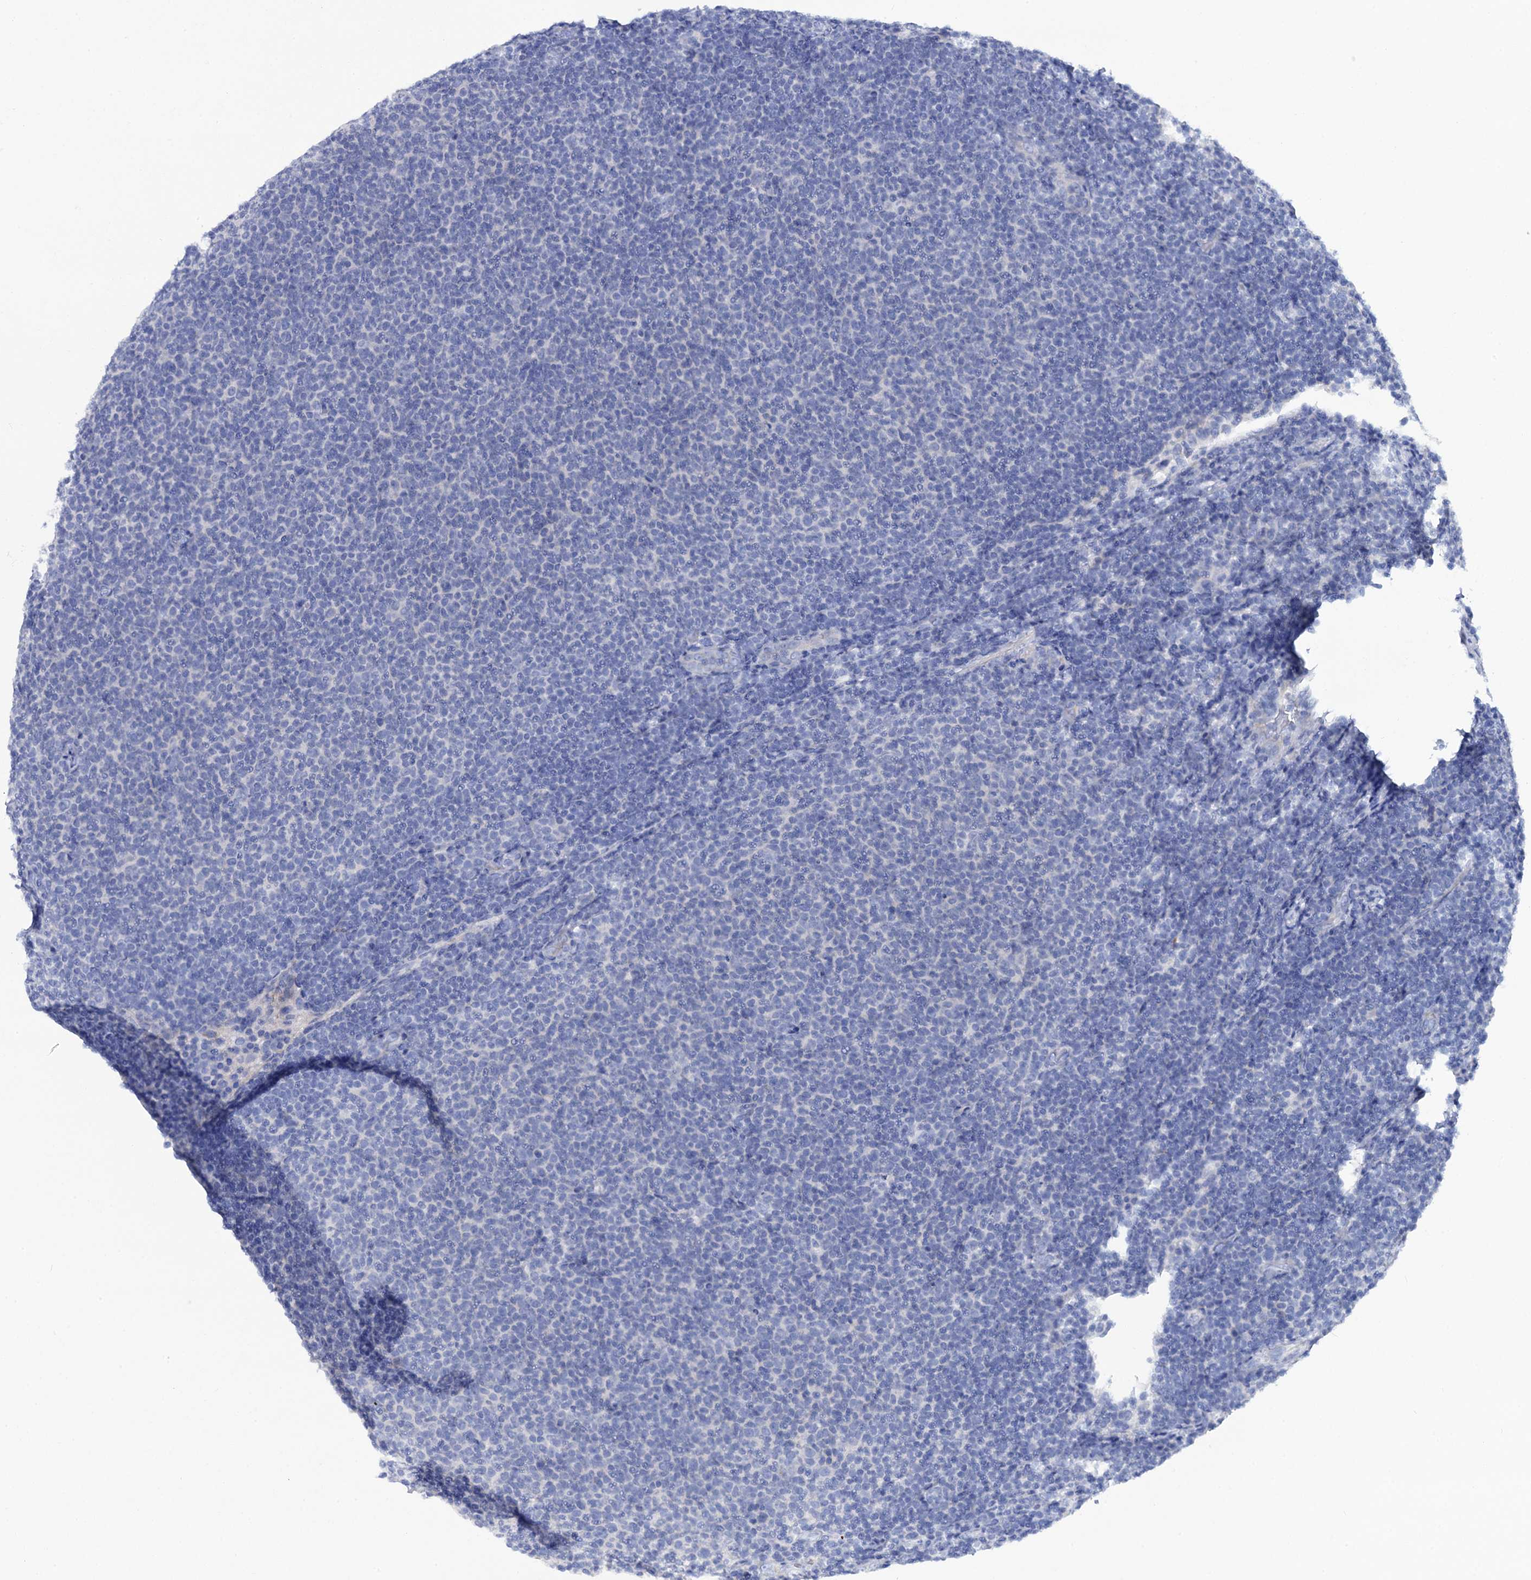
{"staining": {"intensity": "negative", "quantity": "none", "location": "none"}, "tissue": "lymphoma", "cell_type": "Tumor cells", "image_type": "cancer", "snomed": [{"axis": "morphology", "description": "Malignant lymphoma, non-Hodgkin's type, Low grade"}, {"axis": "topography", "description": "Lymph node"}], "caption": "Immunohistochemistry image of malignant lymphoma, non-Hodgkin's type (low-grade) stained for a protein (brown), which exhibits no positivity in tumor cells.", "gene": "RAB3IP", "patient": {"sex": "male", "age": 66}}